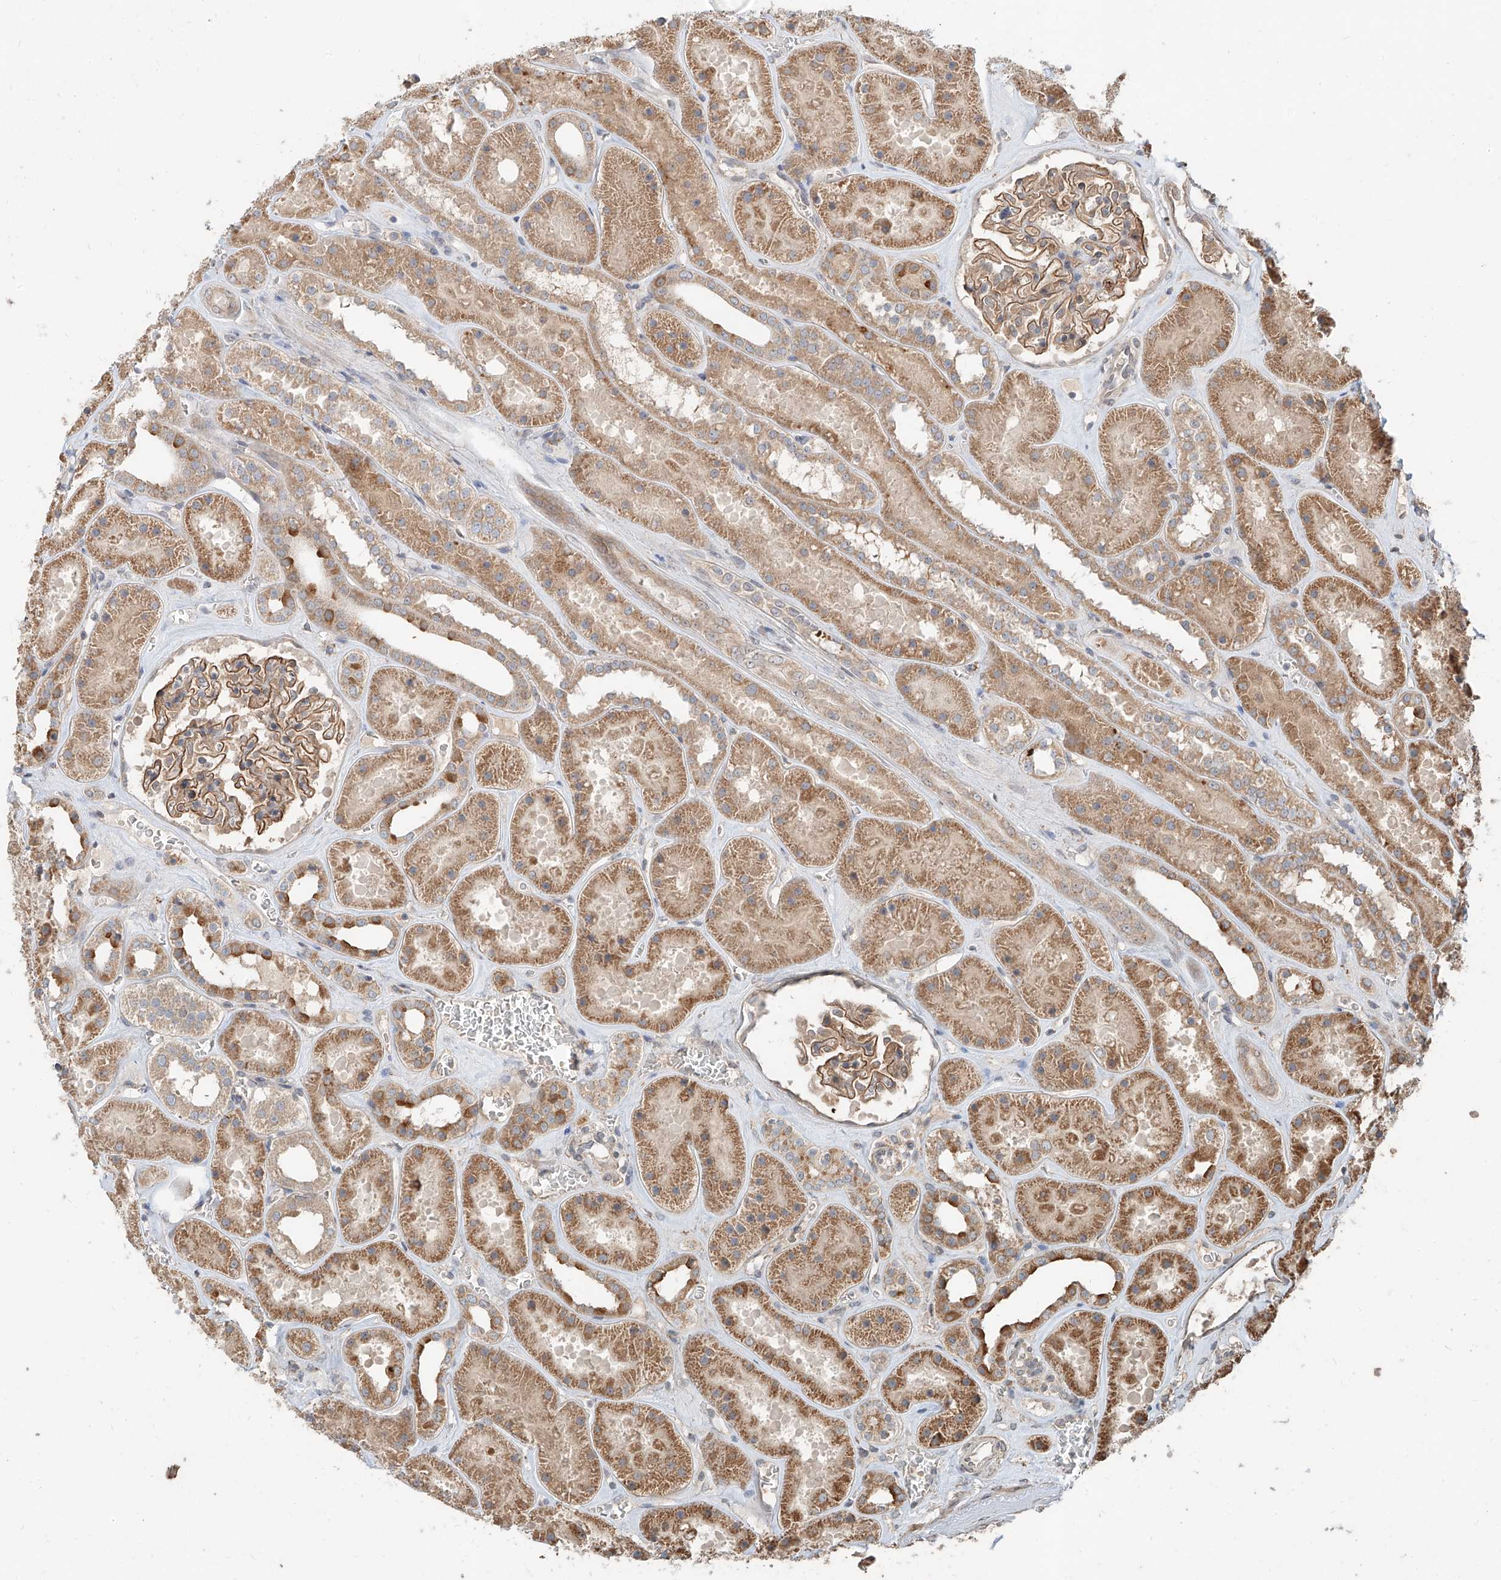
{"staining": {"intensity": "moderate", "quantity": ">75%", "location": "cytoplasmic/membranous"}, "tissue": "kidney", "cell_type": "Cells in glomeruli", "image_type": "normal", "snomed": [{"axis": "morphology", "description": "Normal tissue, NOS"}, {"axis": "topography", "description": "Kidney"}], "caption": "Moderate cytoplasmic/membranous staining is appreciated in about >75% of cells in glomeruli in unremarkable kidney.", "gene": "STX19", "patient": {"sex": "female", "age": 41}}